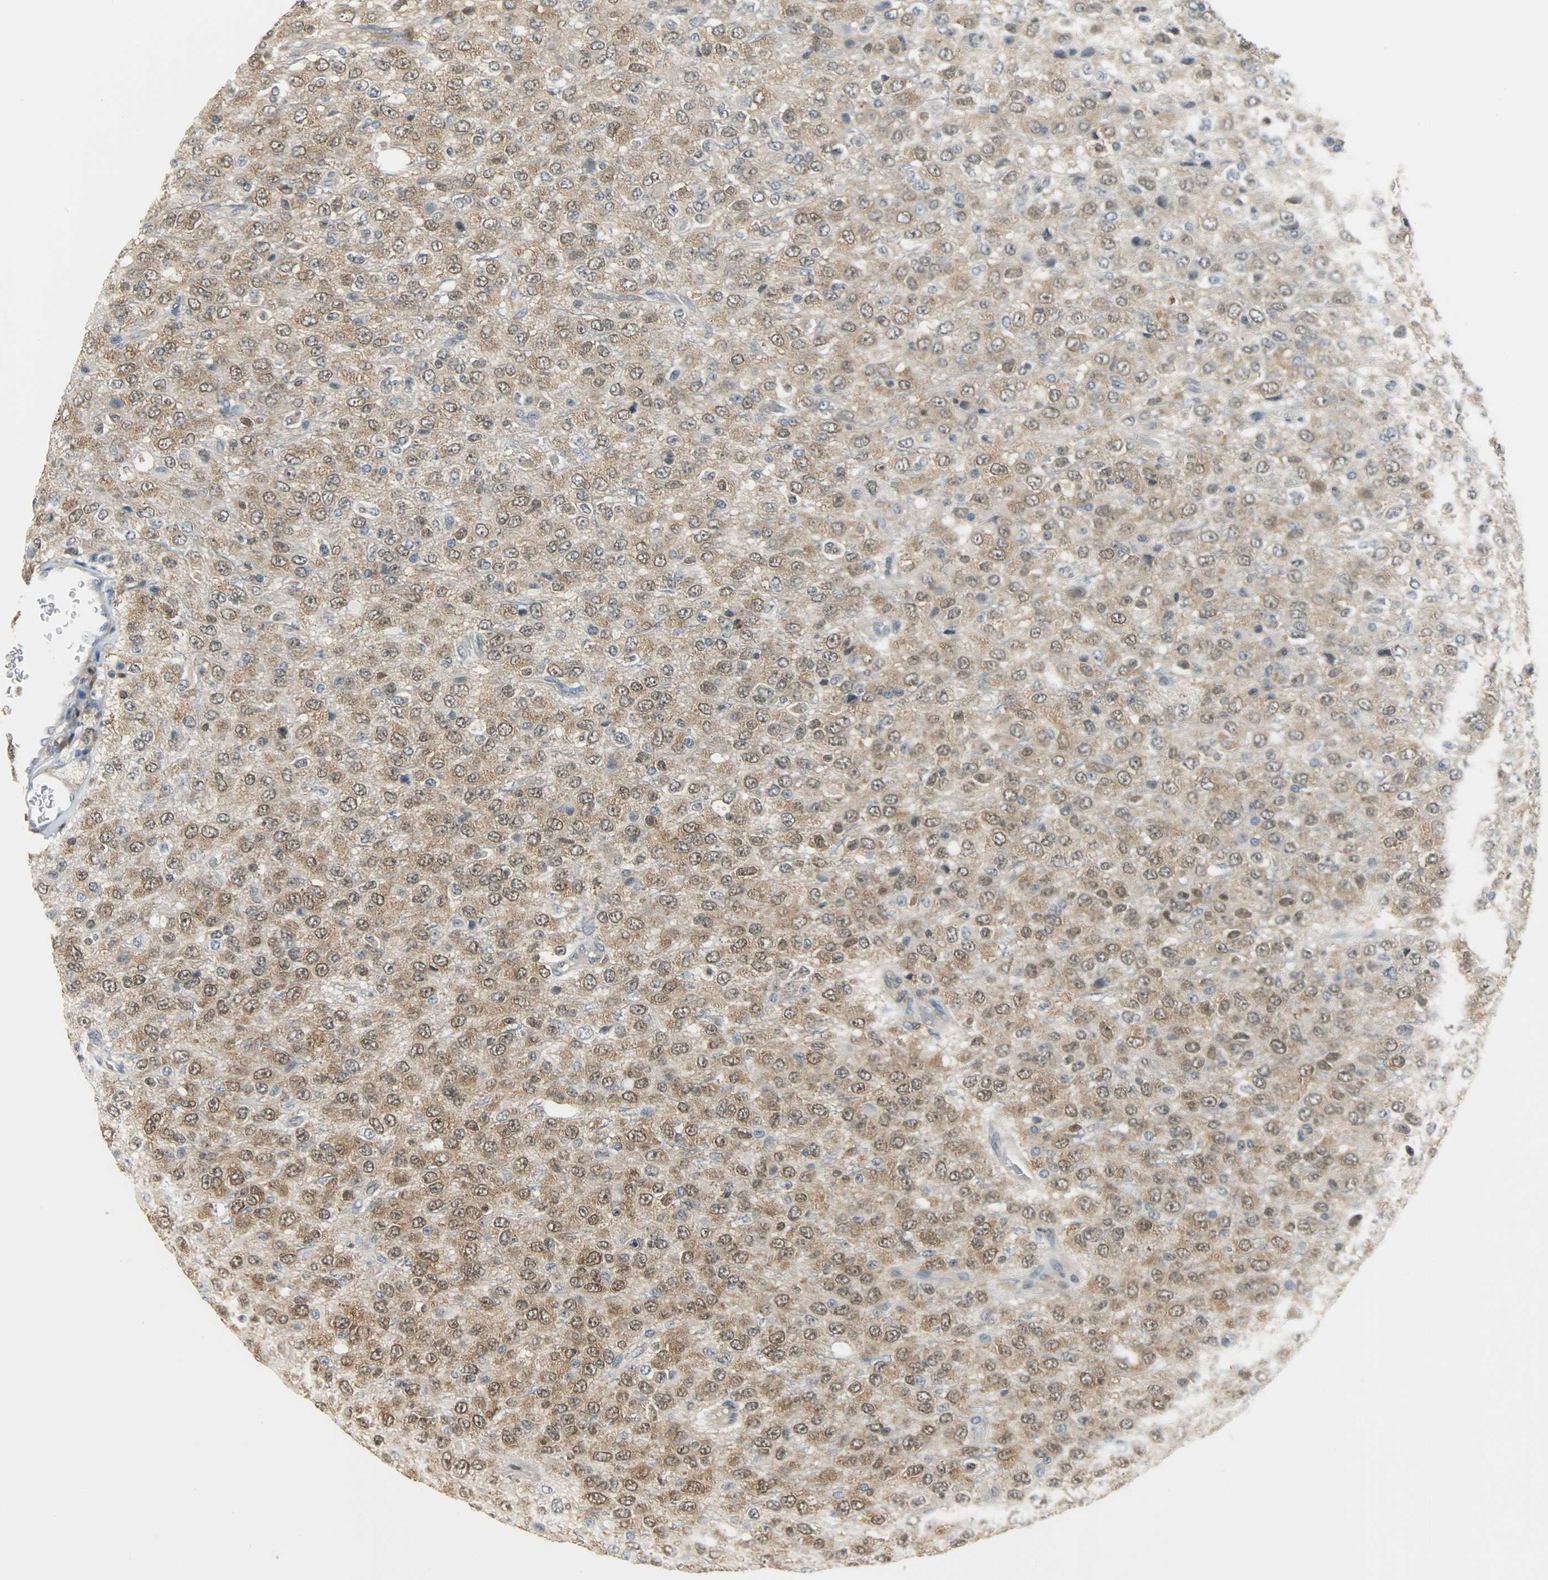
{"staining": {"intensity": "strong", "quantity": ">75%", "location": "cytoplasmic/membranous,nuclear"}, "tissue": "glioma", "cell_type": "Tumor cells", "image_type": "cancer", "snomed": [{"axis": "morphology", "description": "Glioma, malignant, High grade"}, {"axis": "topography", "description": "pancreas cauda"}], "caption": "Protein expression analysis of glioma exhibits strong cytoplasmic/membranous and nuclear positivity in approximately >75% of tumor cells.", "gene": "EIF4EBP1", "patient": {"sex": "male", "age": 60}}